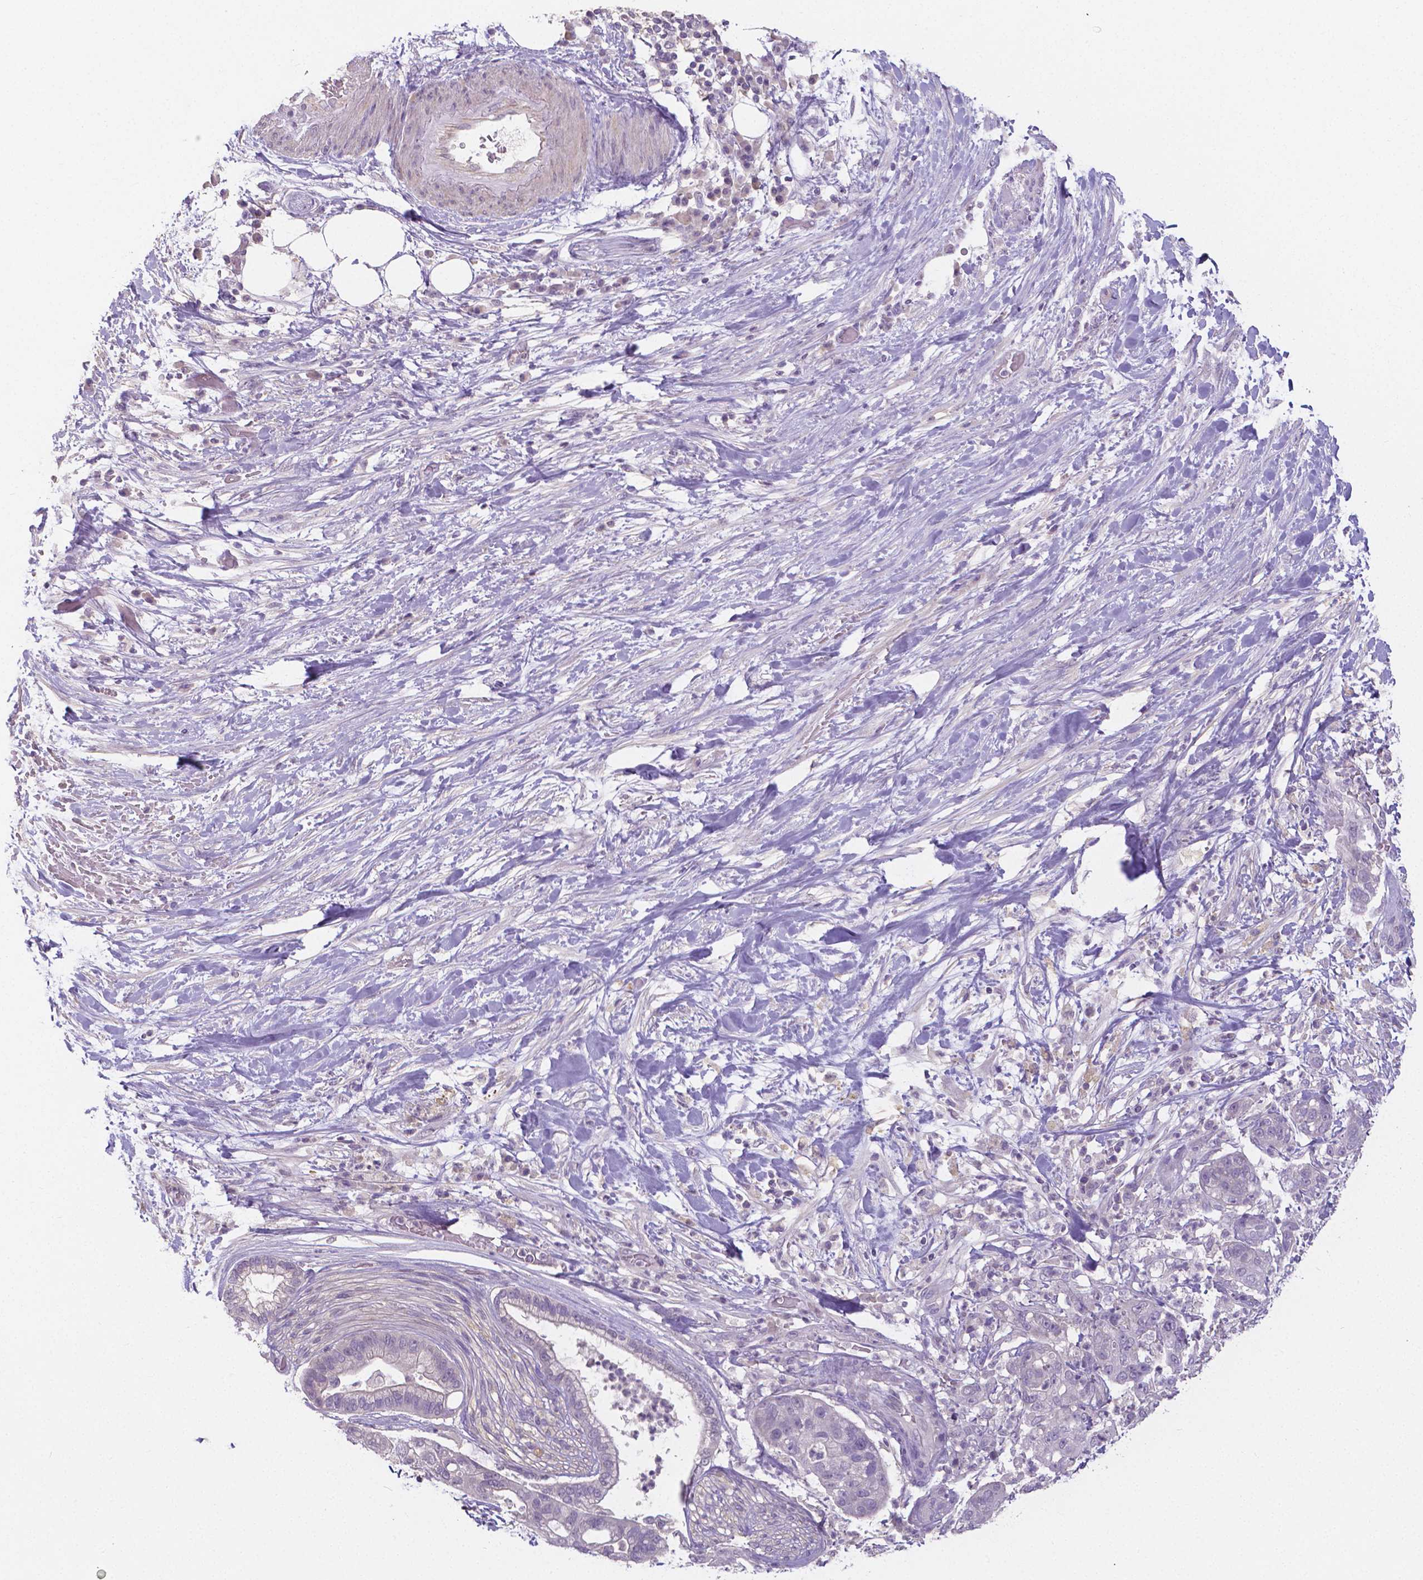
{"staining": {"intensity": "negative", "quantity": "none", "location": "none"}, "tissue": "pancreatic cancer", "cell_type": "Tumor cells", "image_type": "cancer", "snomed": [{"axis": "morphology", "description": "Adenocarcinoma, NOS"}, {"axis": "topography", "description": "Pancreas"}], "caption": "Immunohistochemical staining of pancreatic adenocarcinoma reveals no significant staining in tumor cells.", "gene": "CRMP1", "patient": {"sex": "female", "age": 69}}